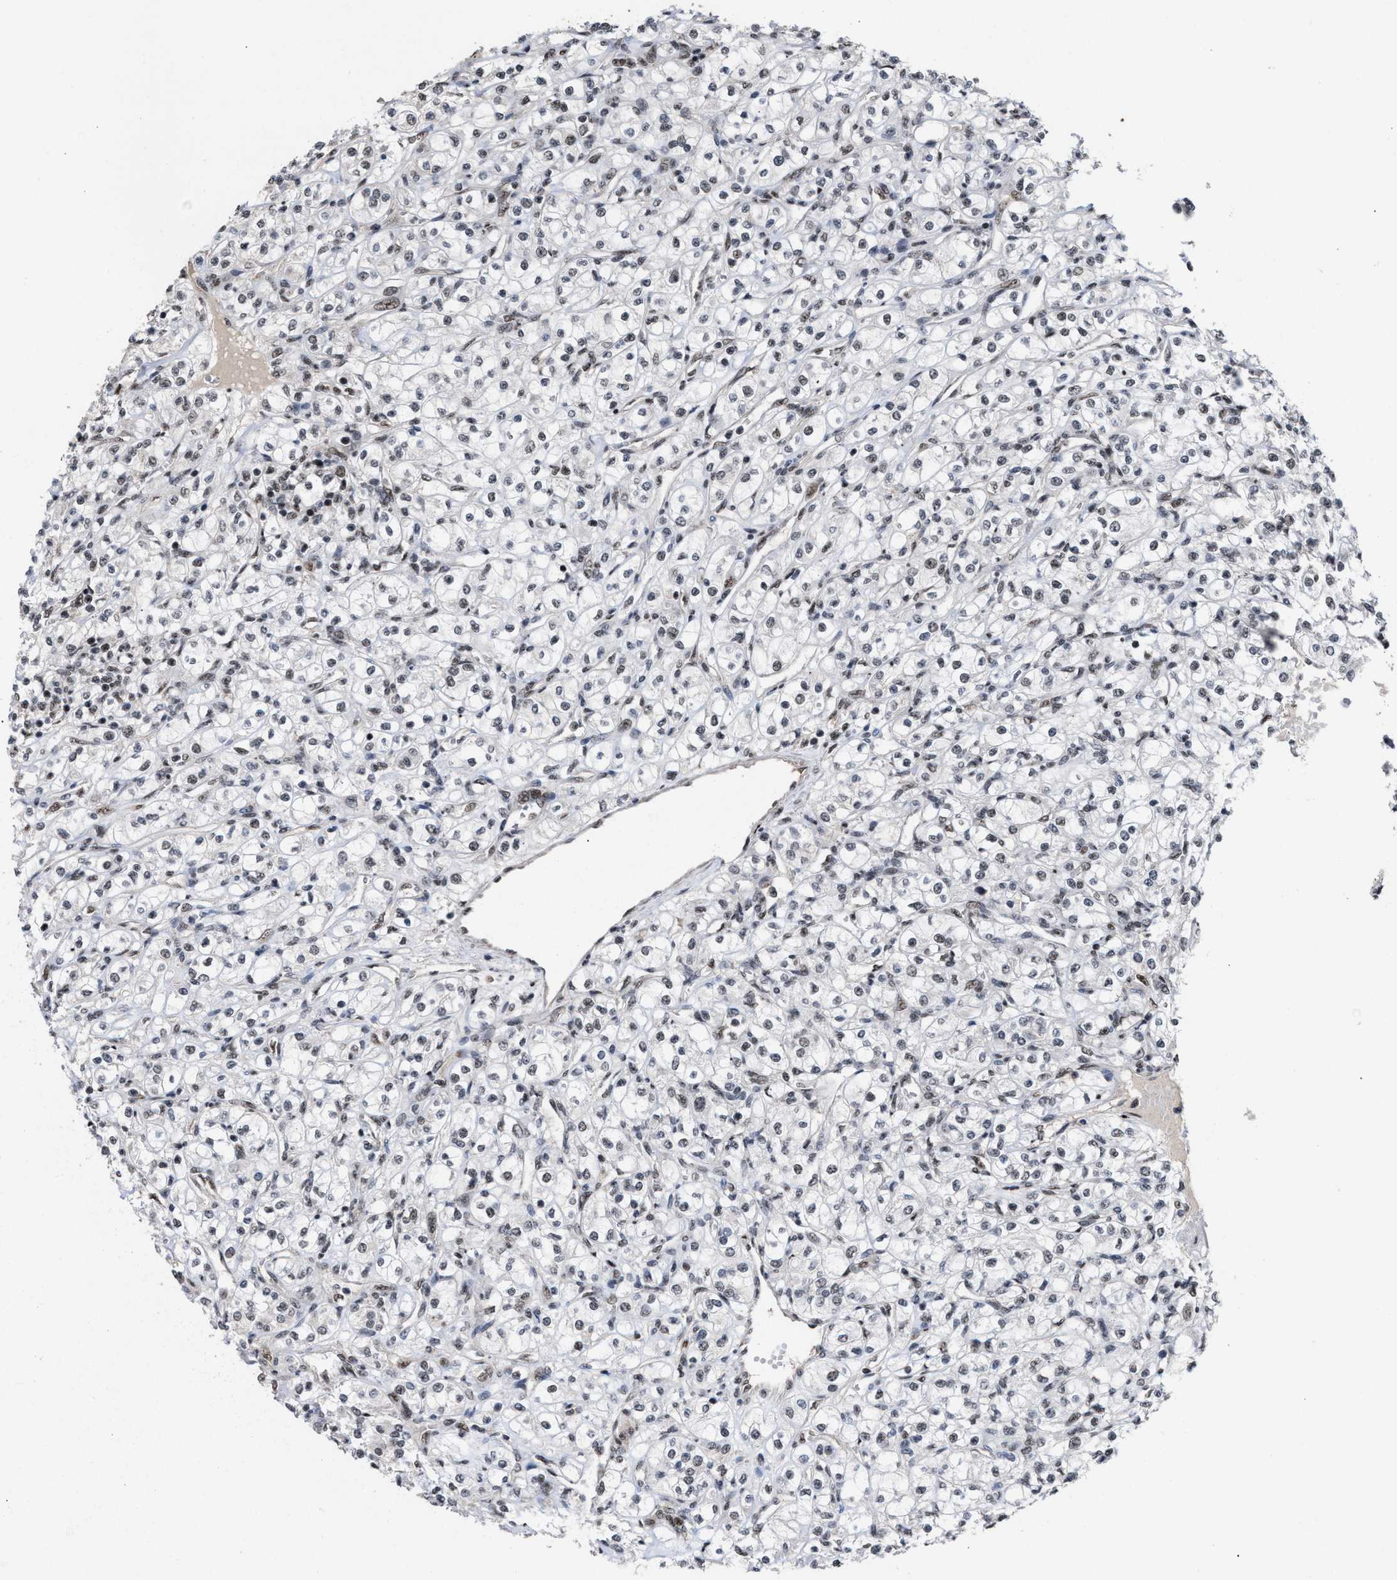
{"staining": {"intensity": "weak", "quantity": "25%-75%", "location": "nuclear"}, "tissue": "renal cancer", "cell_type": "Tumor cells", "image_type": "cancer", "snomed": [{"axis": "morphology", "description": "Adenocarcinoma, NOS"}, {"axis": "topography", "description": "Kidney"}], "caption": "Weak nuclear protein staining is appreciated in about 25%-75% of tumor cells in renal cancer. The staining was performed using DAB (3,3'-diaminobenzidine), with brown indicating positive protein expression. Nuclei are stained blue with hematoxylin.", "gene": "EIF4A3", "patient": {"sex": "male", "age": 77}}